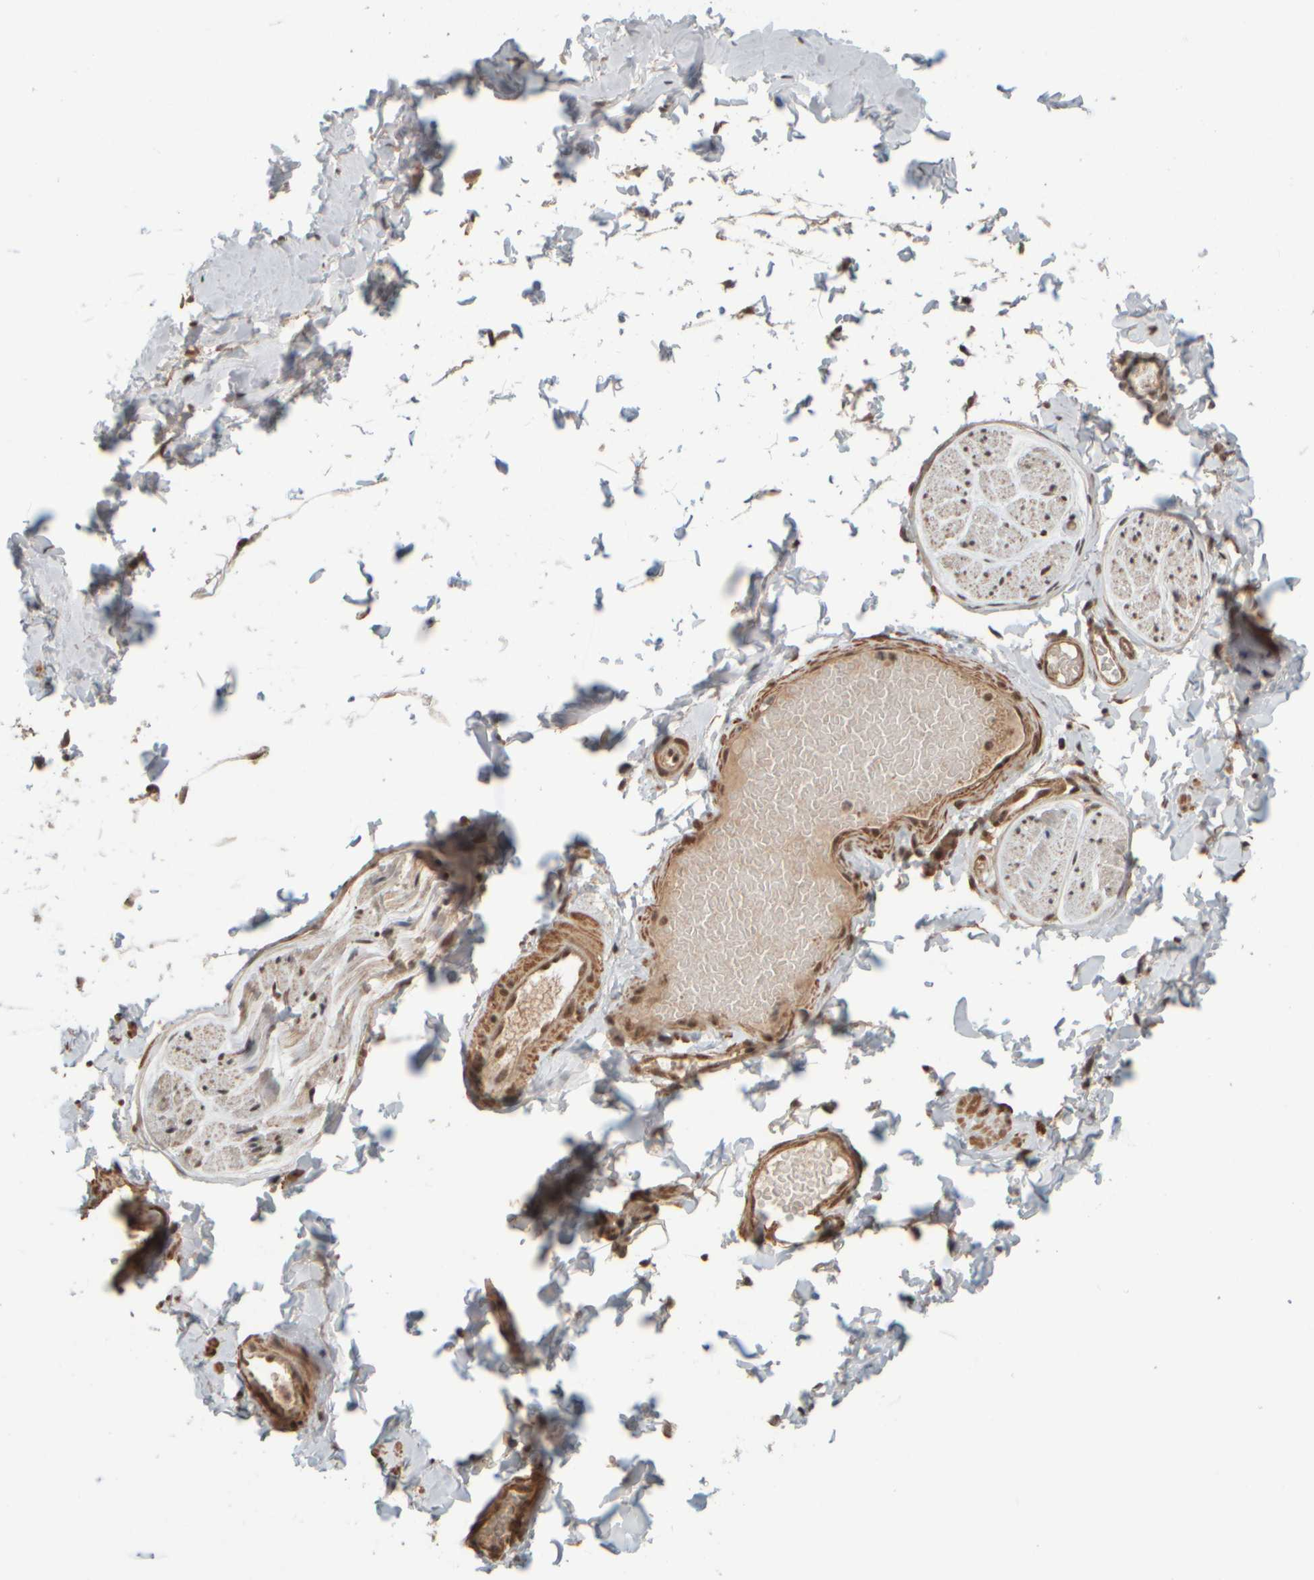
{"staining": {"intensity": "weak", "quantity": "25%-75%", "location": "cytoplasmic/membranous,nuclear"}, "tissue": "adipose tissue", "cell_type": "Adipocytes", "image_type": "normal", "snomed": [{"axis": "morphology", "description": "Normal tissue, NOS"}, {"axis": "topography", "description": "Adipose tissue"}, {"axis": "topography", "description": "Vascular tissue"}, {"axis": "topography", "description": "Peripheral nerve tissue"}], "caption": "Immunohistochemistry (IHC) (DAB (3,3'-diaminobenzidine)) staining of benign human adipose tissue shows weak cytoplasmic/membranous,nuclear protein positivity in approximately 25%-75% of adipocytes. (IHC, brightfield microscopy, high magnification).", "gene": "SYNRG", "patient": {"sex": "male", "age": 25}}